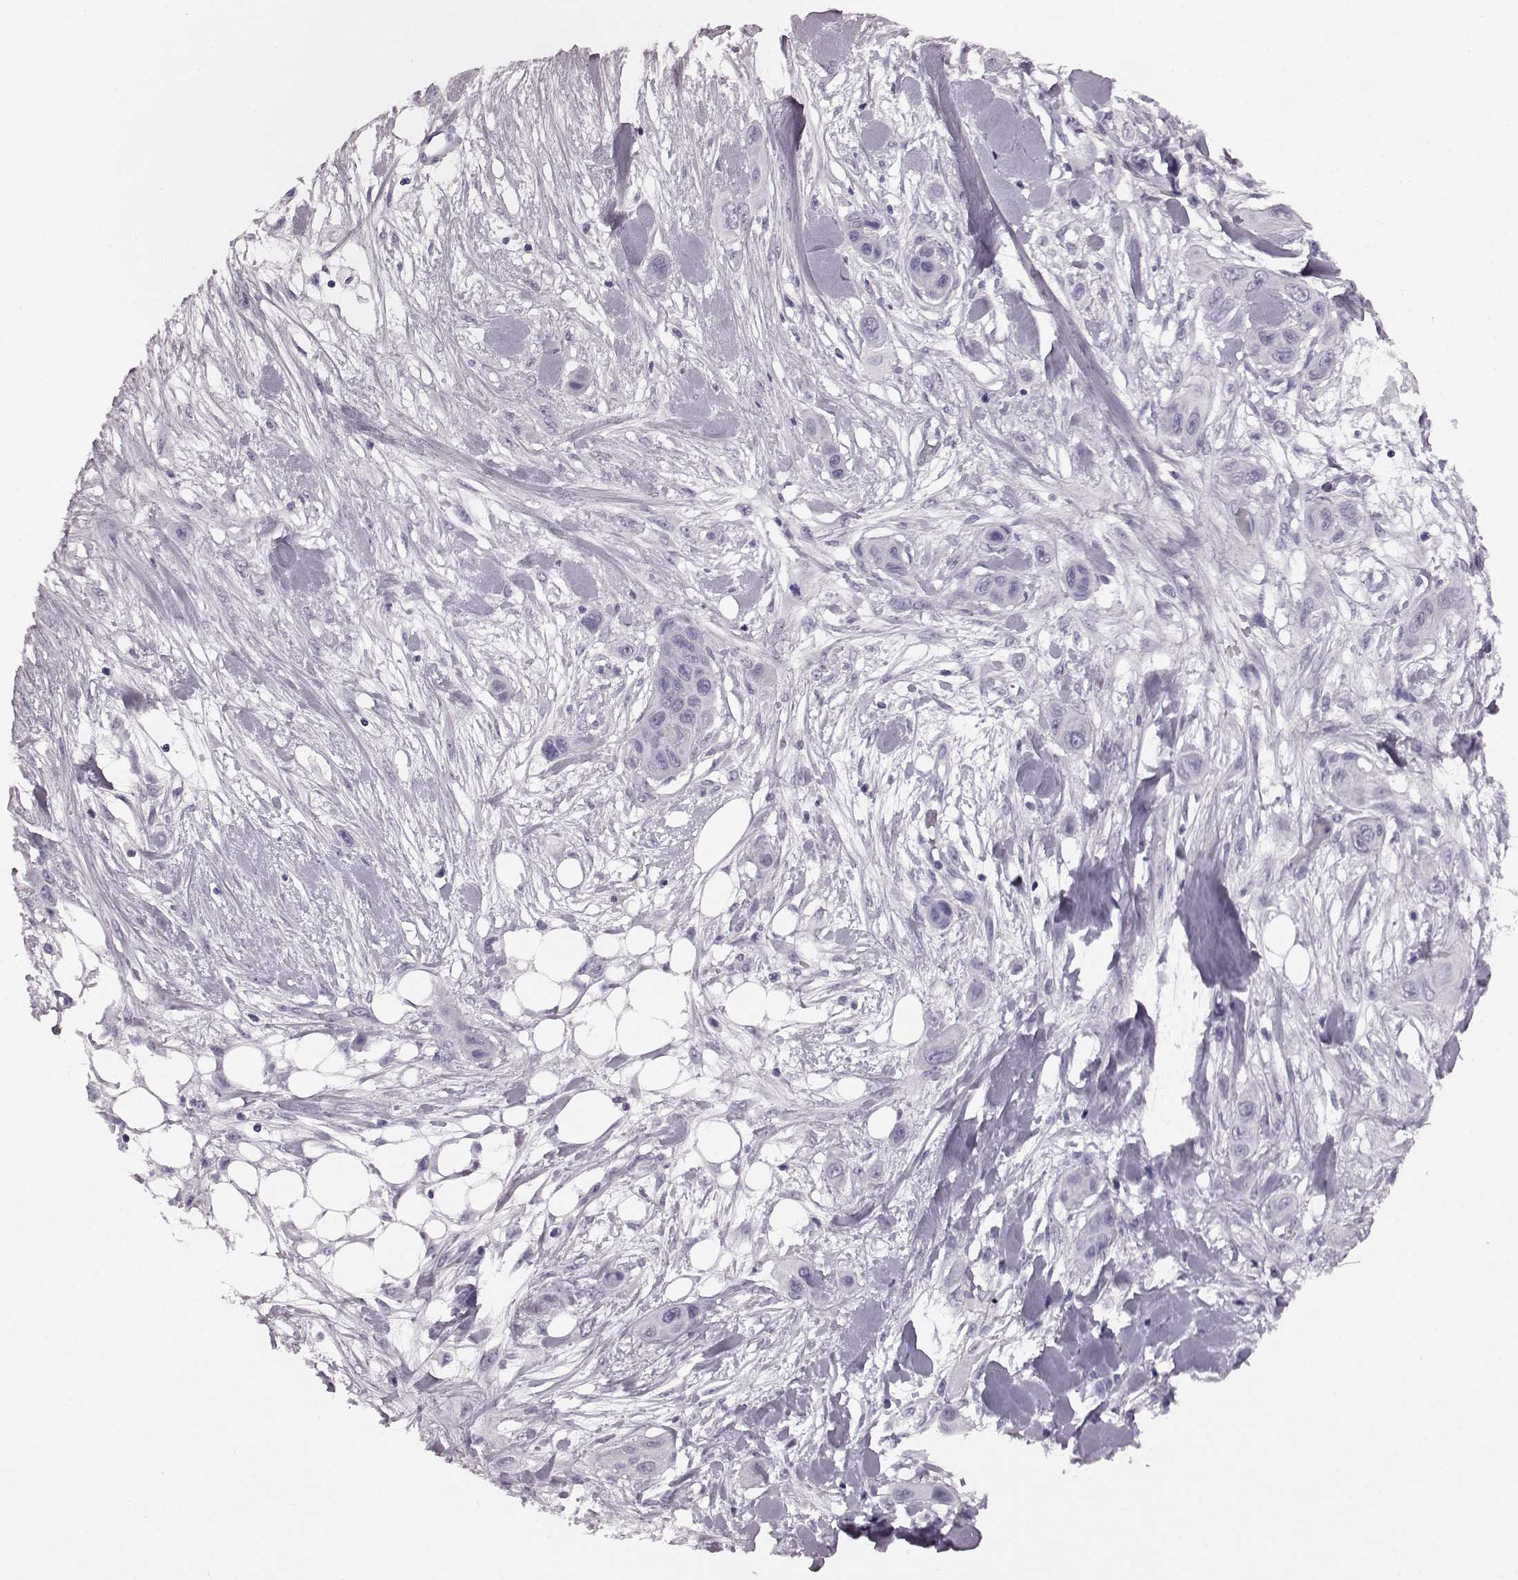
{"staining": {"intensity": "negative", "quantity": "none", "location": "none"}, "tissue": "skin cancer", "cell_type": "Tumor cells", "image_type": "cancer", "snomed": [{"axis": "morphology", "description": "Squamous cell carcinoma, NOS"}, {"axis": "topography", "description": "Skin"}], "caption": "Immunohistochemistry image of neoplastic tissue: skin cancer stained with DAB (3,3'-diaminobenzidine) exhibits no significant protein positivity in tumor cells.", "gene": "AIPL1", "patient": {"sex": "male", "age": 79}}